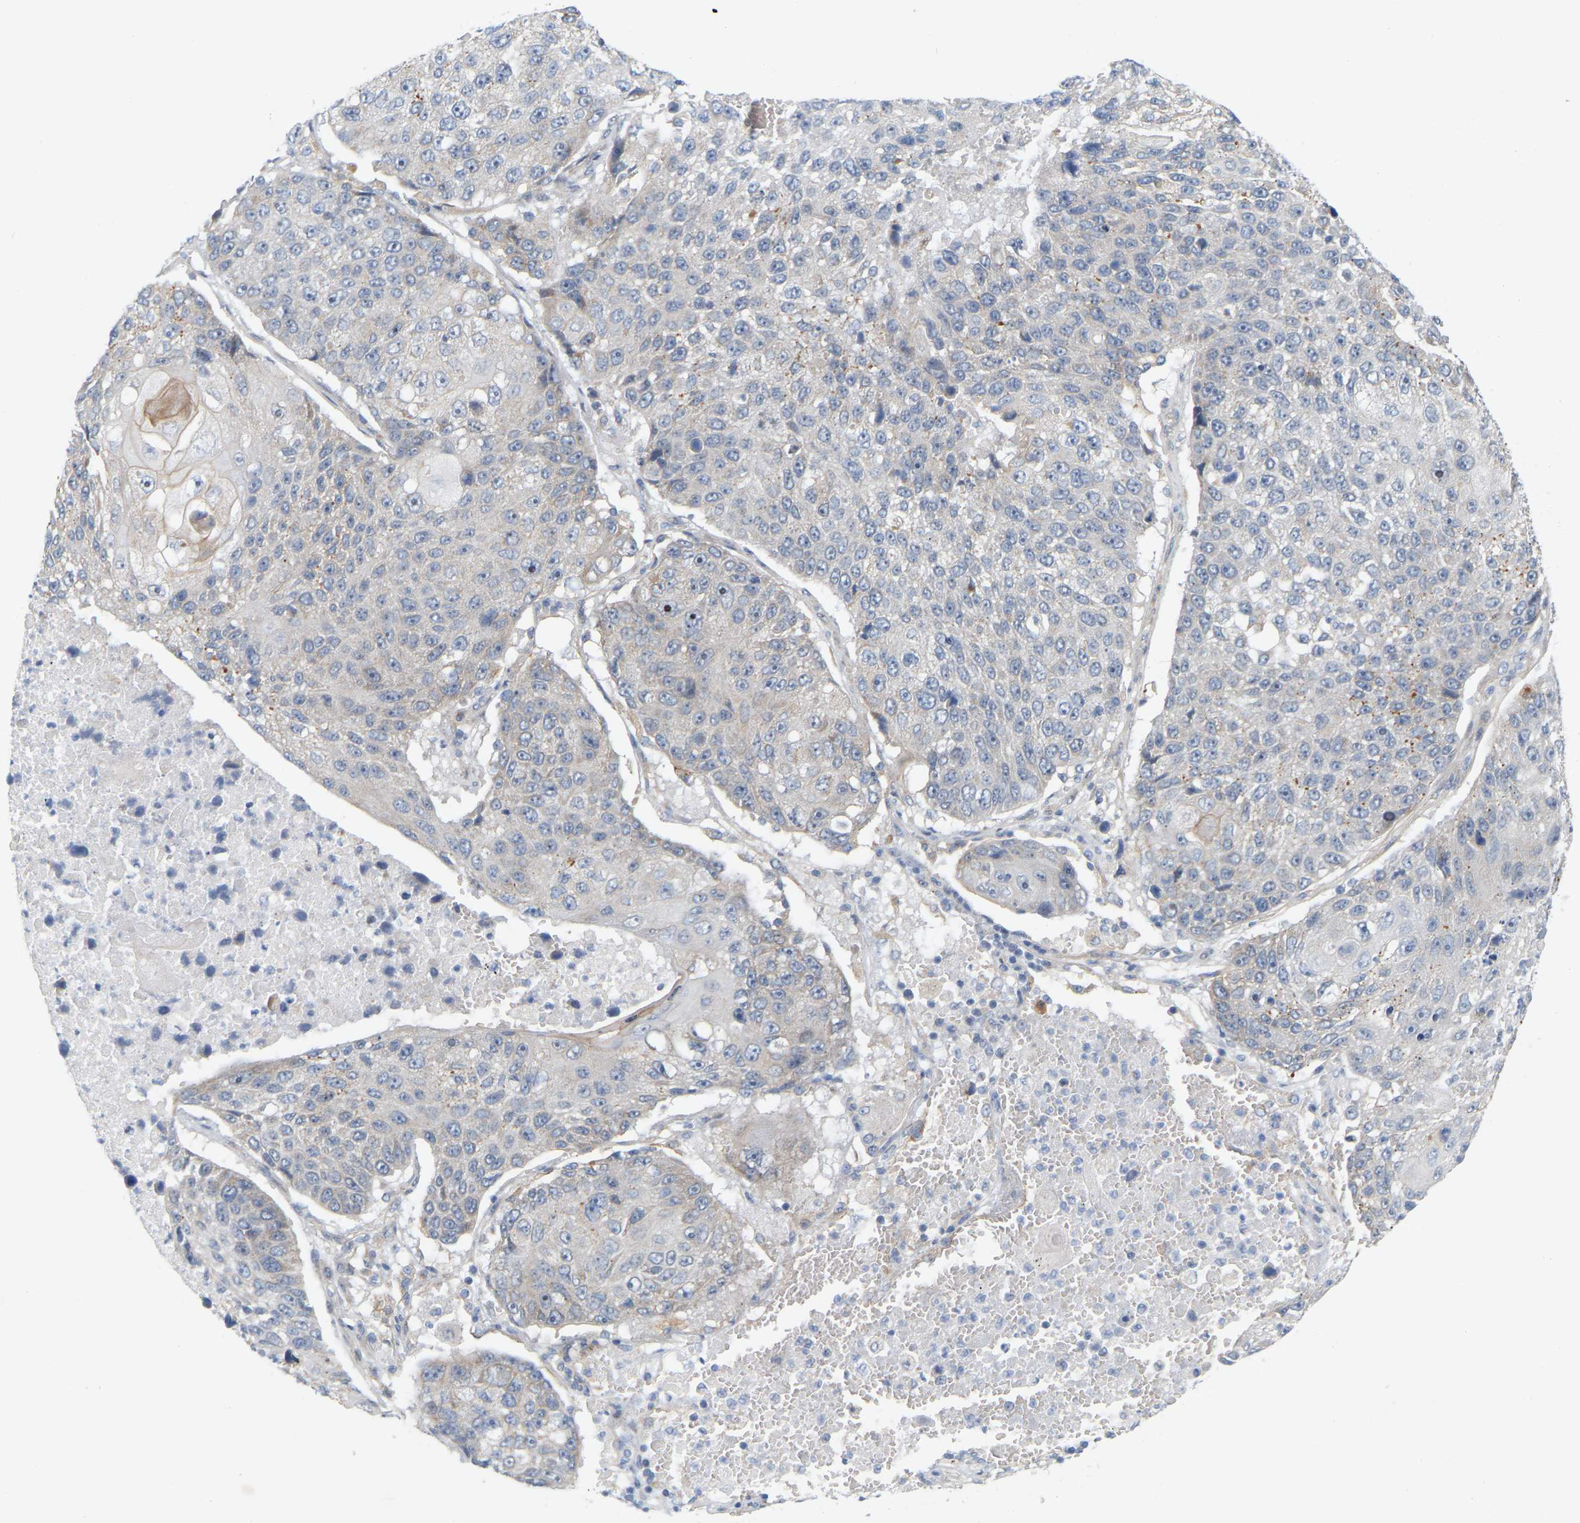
{"staining": {"intensity": "negative", "quantity": "none", "location": "none"}, "tissue": "lung cancer", "cell_type": "Tumor cells", "image_type": "cancer", "snomed": [{"axis": "morphology", "description": "Squamous cell carcinoma, NOS"}, {"axis": "topography", "description": "Lung"}], "caption": "Immunohistochemical staining of squamous cell carcinoma (lung) demonstrates no significant positivity in tumor cells.", "gene": "MINDY4", "patient": {"sex": "male", "age": 61}}